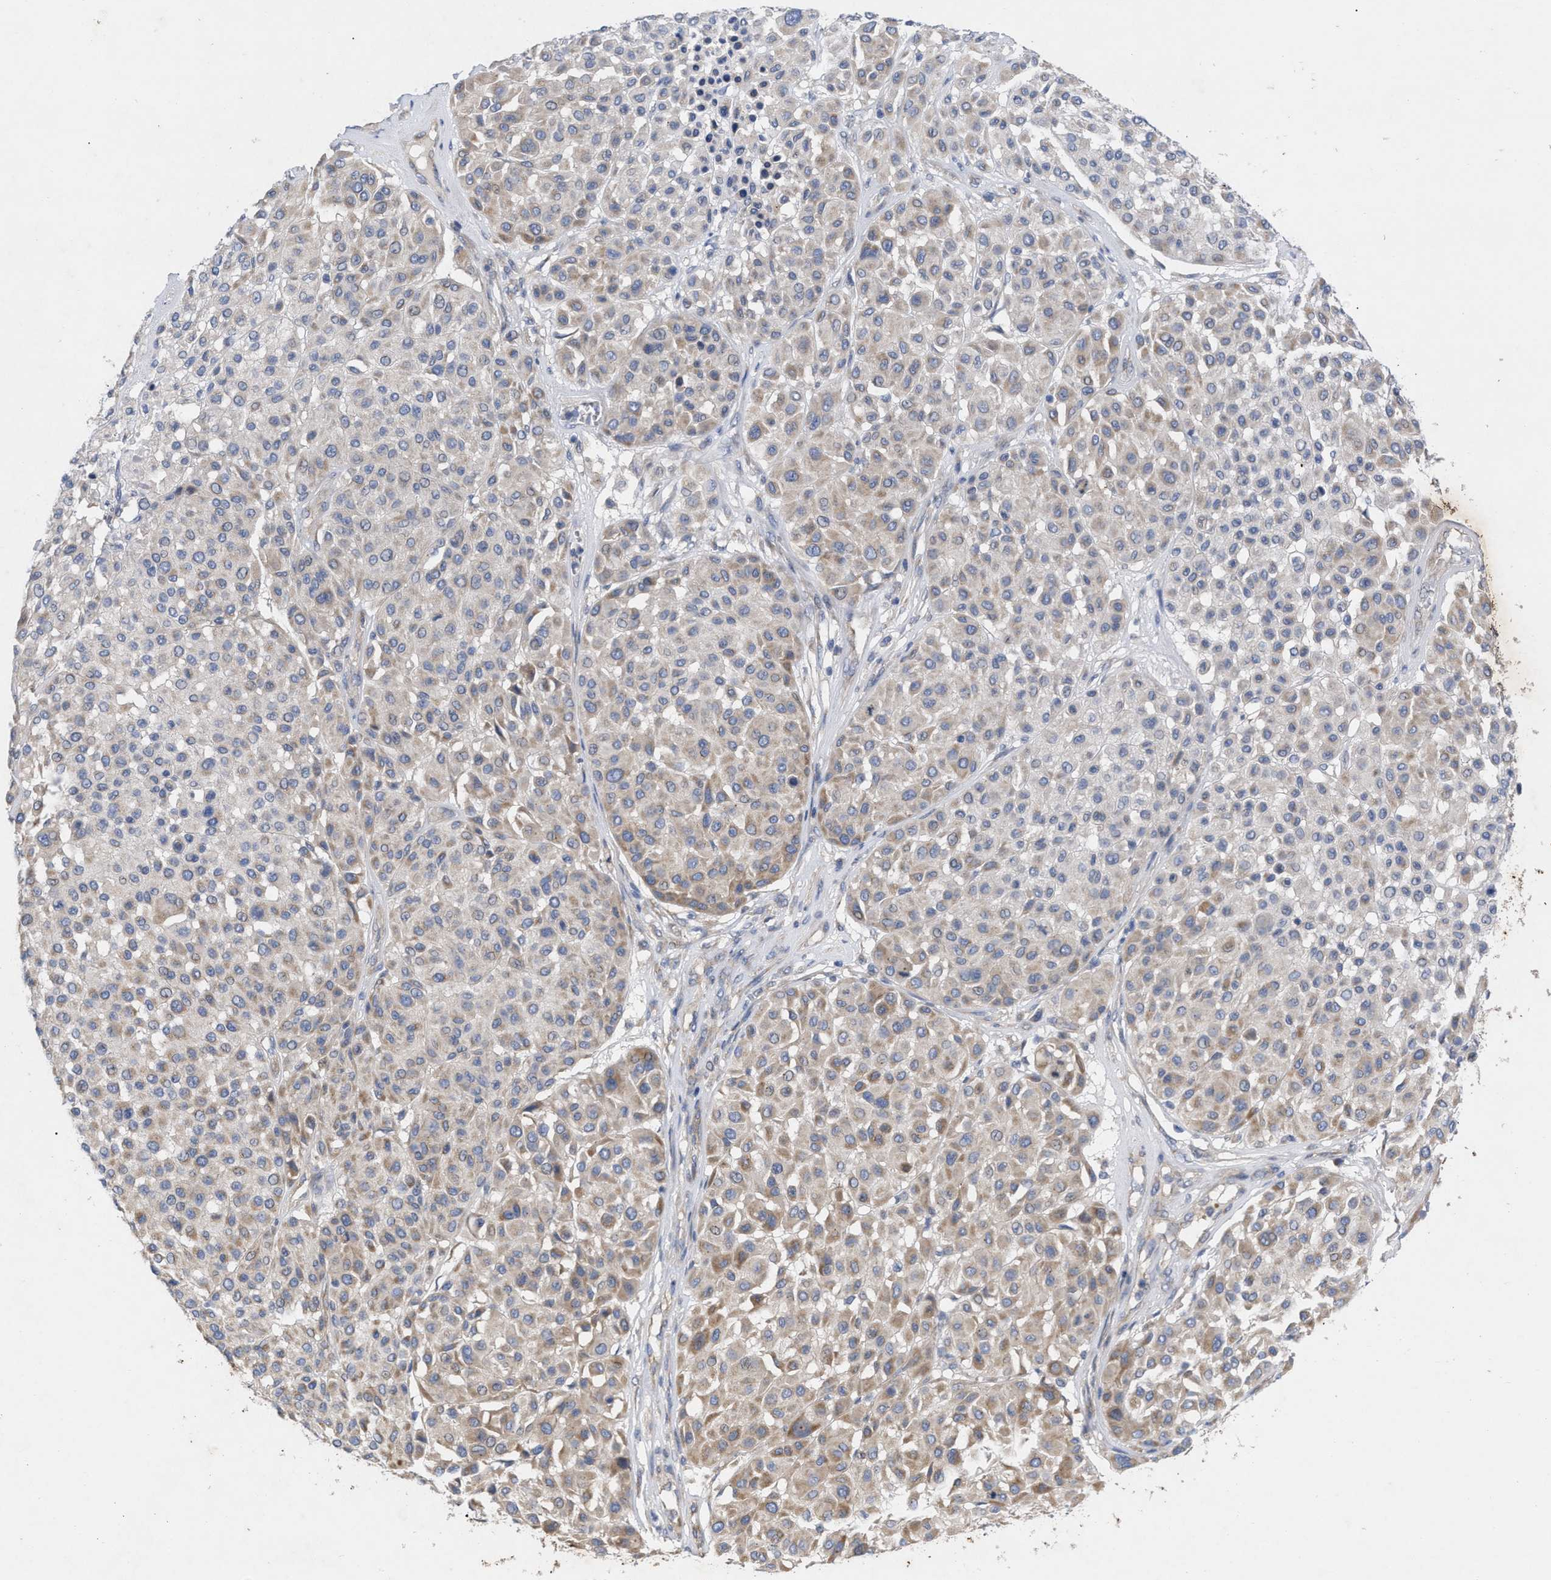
{"staining": {"intensity": "weak", "quantity": "25%-75%", "location": "cytoplasmic/membranous"}, "tissue": "melanoma", "cell_type": "Tumor cells", "image_type": "cancer", "snomed": [{"axis": "morphology", "description": "Malignant melanoma, Metastatic site"}, {"axis": "topography", "description": "Soft tissue"}], "caption": "Immunohistochemical staining of malignant melanoma (metastatic site) reveals weak cytoplasmic/membranous protein staining in approximately 25%-75% of tumor cells.", "gene": "VIP", "patient": {"sex": "male", "age": 41}}